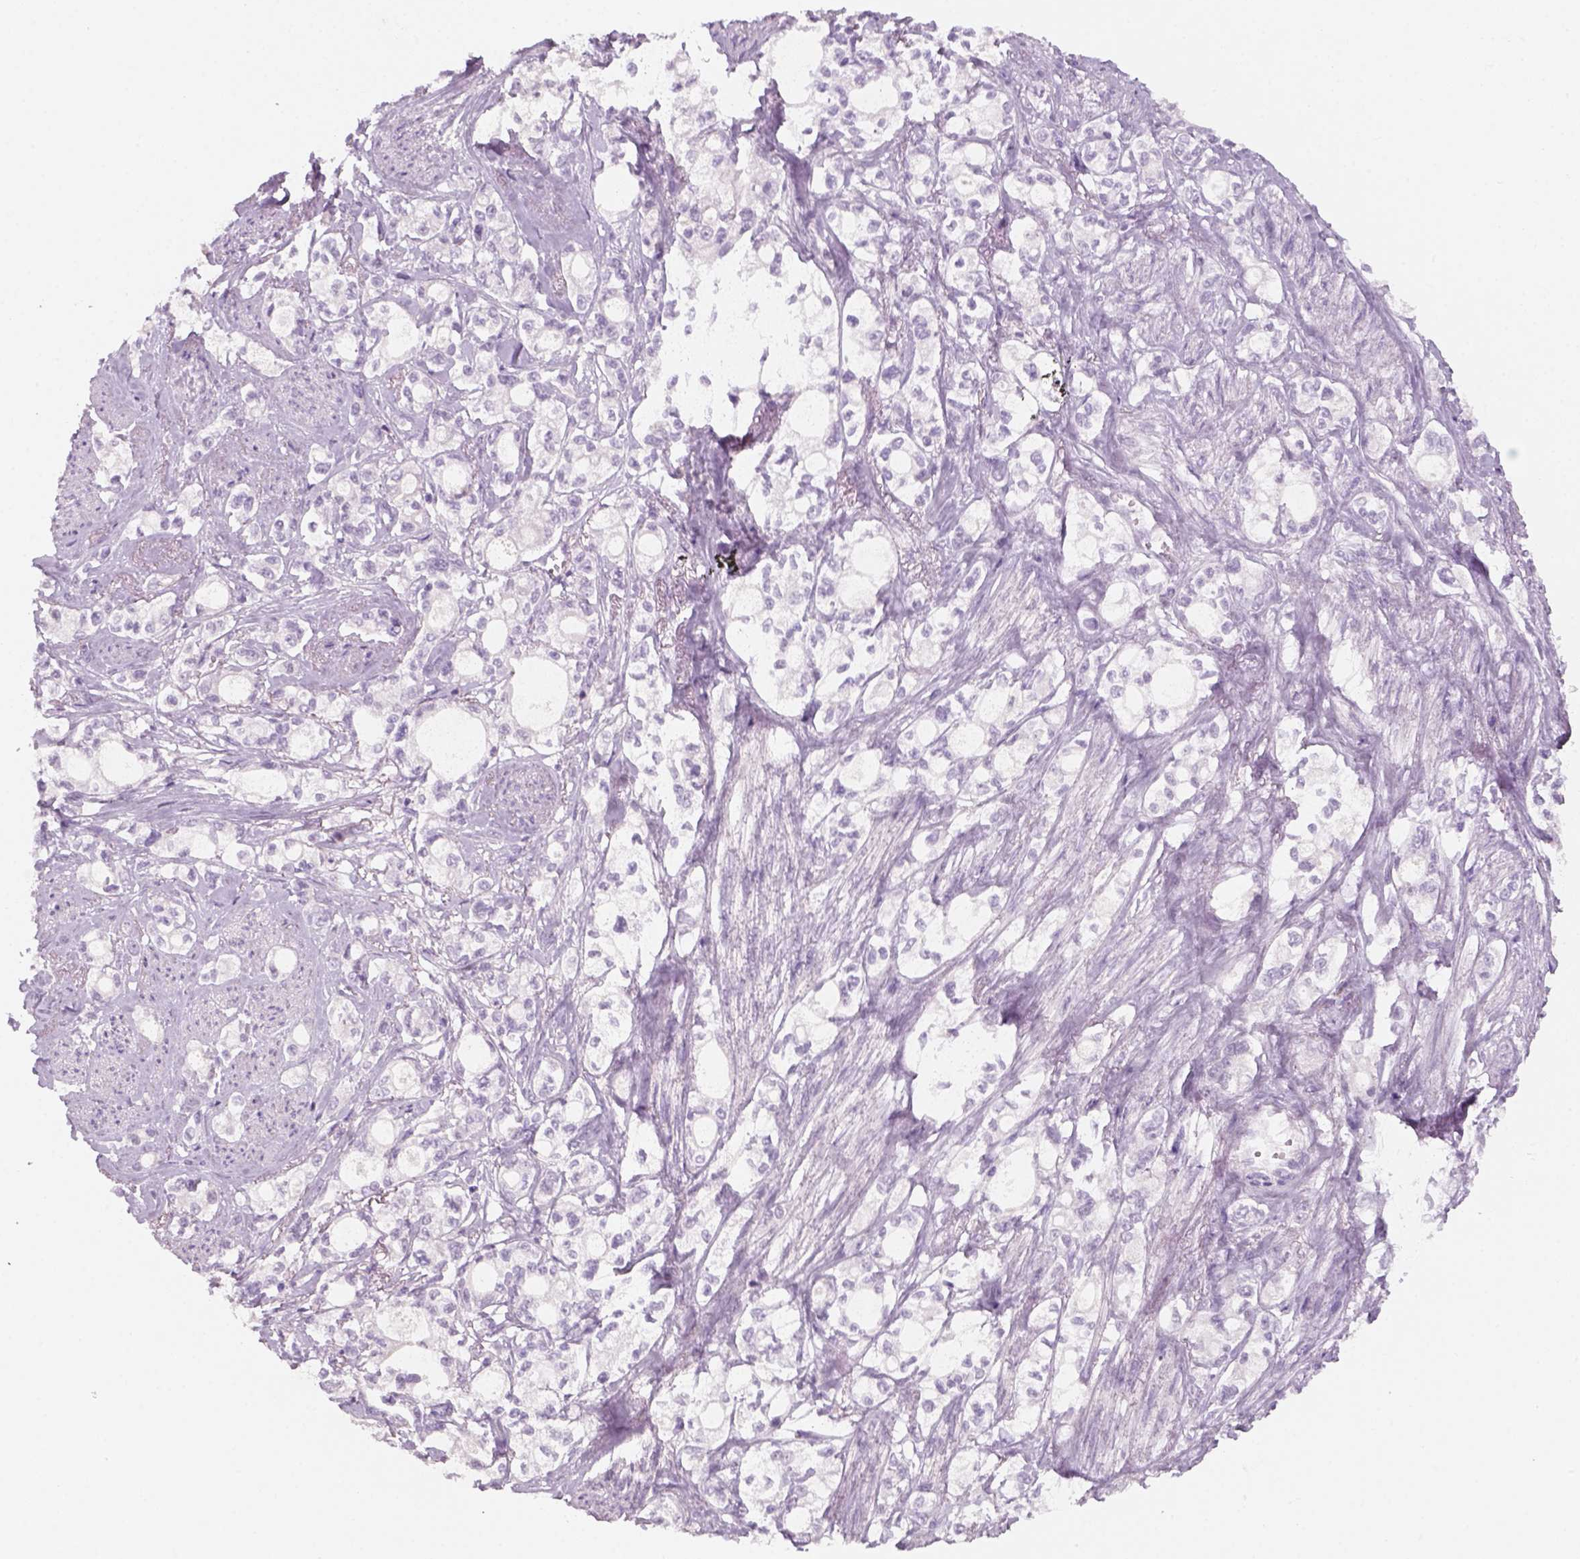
{"staining": {"intensity": "negative", "quantity": "none", "location": "none"}, "tissue": "stomach cancer", "cell_type": "Tumor cells", "image_type": "cancer", "snomed": [{"axis": "morphology", "description": "Adenocarcinoma, NOS"}, {"axis": "topography", "description": "Stomach"}], "caption": "Stomach adenocarcinoma was stained to show a protein in brown. There is no significant staining in tumor cells.", "gene": "KRT25", "patient": {"sex": "male", "age": 63}}